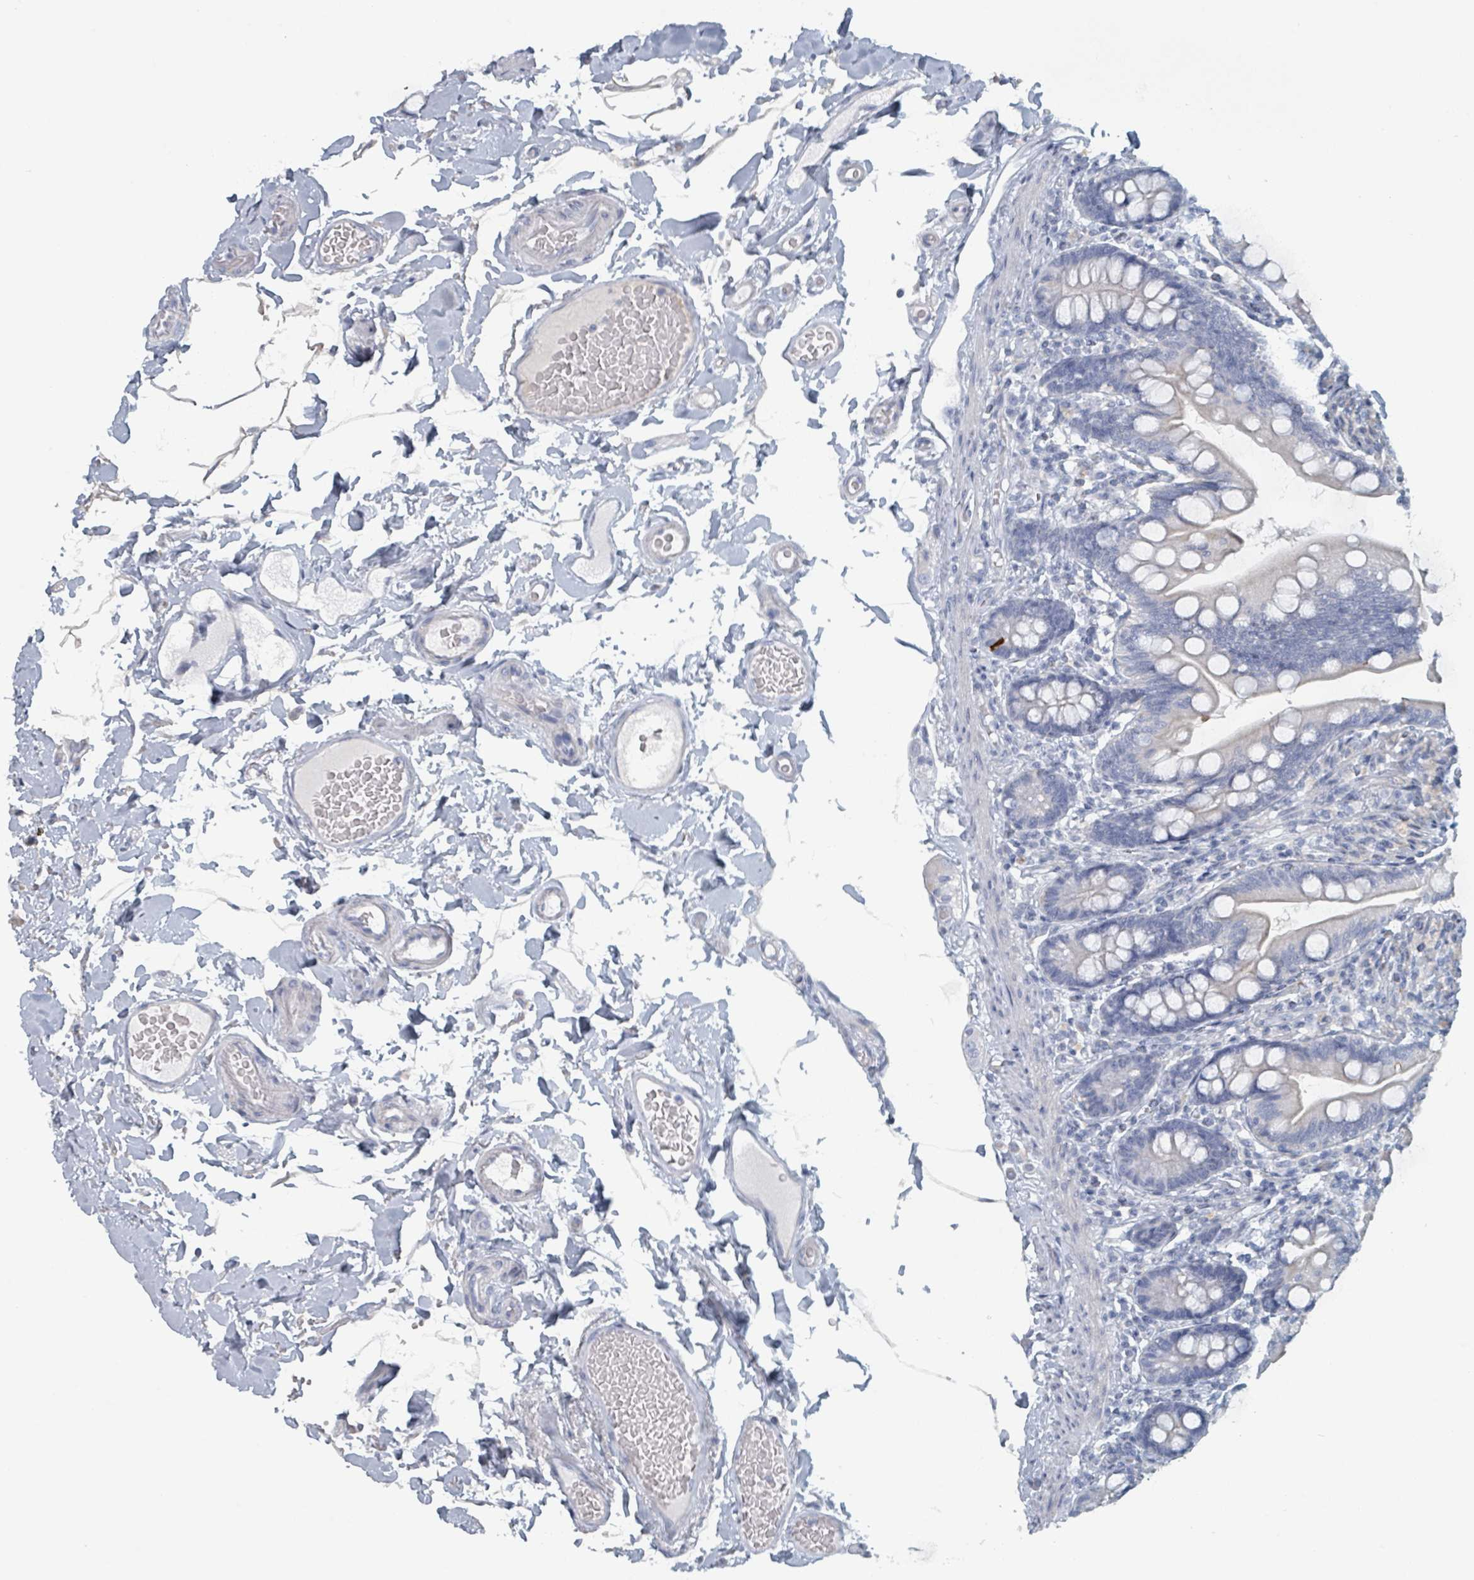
{"staining": {"intensity": "negative", "quantity": "none", "location": "none"}, "tissue": "small intestine", "cell_type": "Glandular cells", "image_type": "normal", "snomed": [{"axis": "morphology", "description": "Normal tissue, NOS"}, {"axis": "topography", "description": "Small intestine"}], "caption": "Immunohistochemistry photomicrograph of normal small intestine: human small intestine stained with DAB reveals no significant protein positivity in glandular cells. The staining was performed using DAB to visualize the protein expression in brown, while the nuclei were stained in blue with hematoxylin (Magnification: 20x).", "gene": "HEATR5A", "patient": {"sex": "female", "age": 64}}